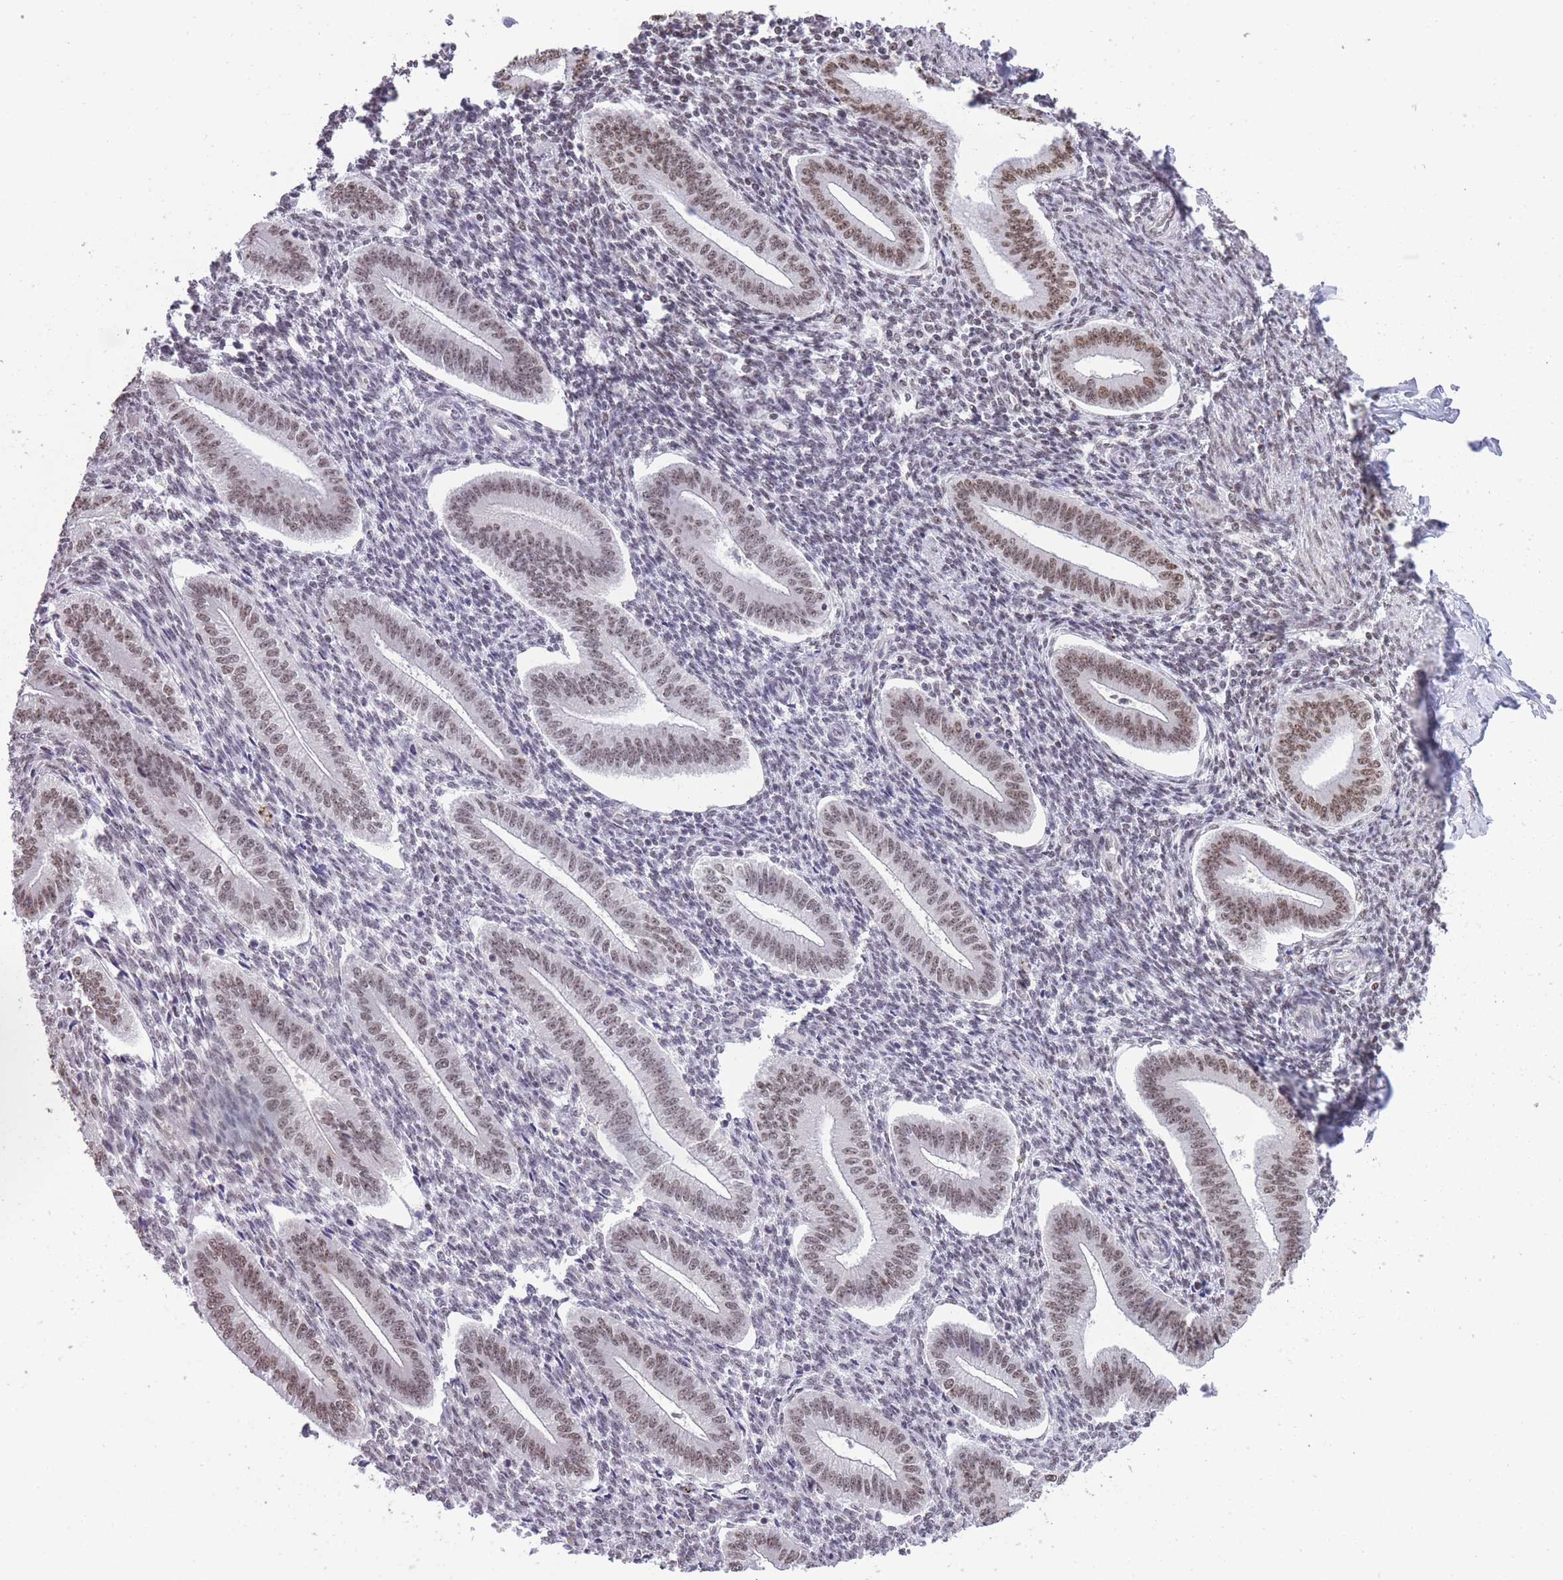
{"staining": {"intensity": "negative", "quantity": "none", "location": "none"}, "tissue": "endometrium", "cell_type": "Cells in endometrial stroma", "image_type": "normal", "snomed": [{"axis": "morphology", "description": "Normal tissue, NOS"}, {"axis": "topography", "description": "Endometrium"}], "caption": "Histopathology image shows no protein expression in cells in endometrial stroma of benign endometrium.", "gene": "EVC2", "patient": {"sex": "female", "age": 34}}